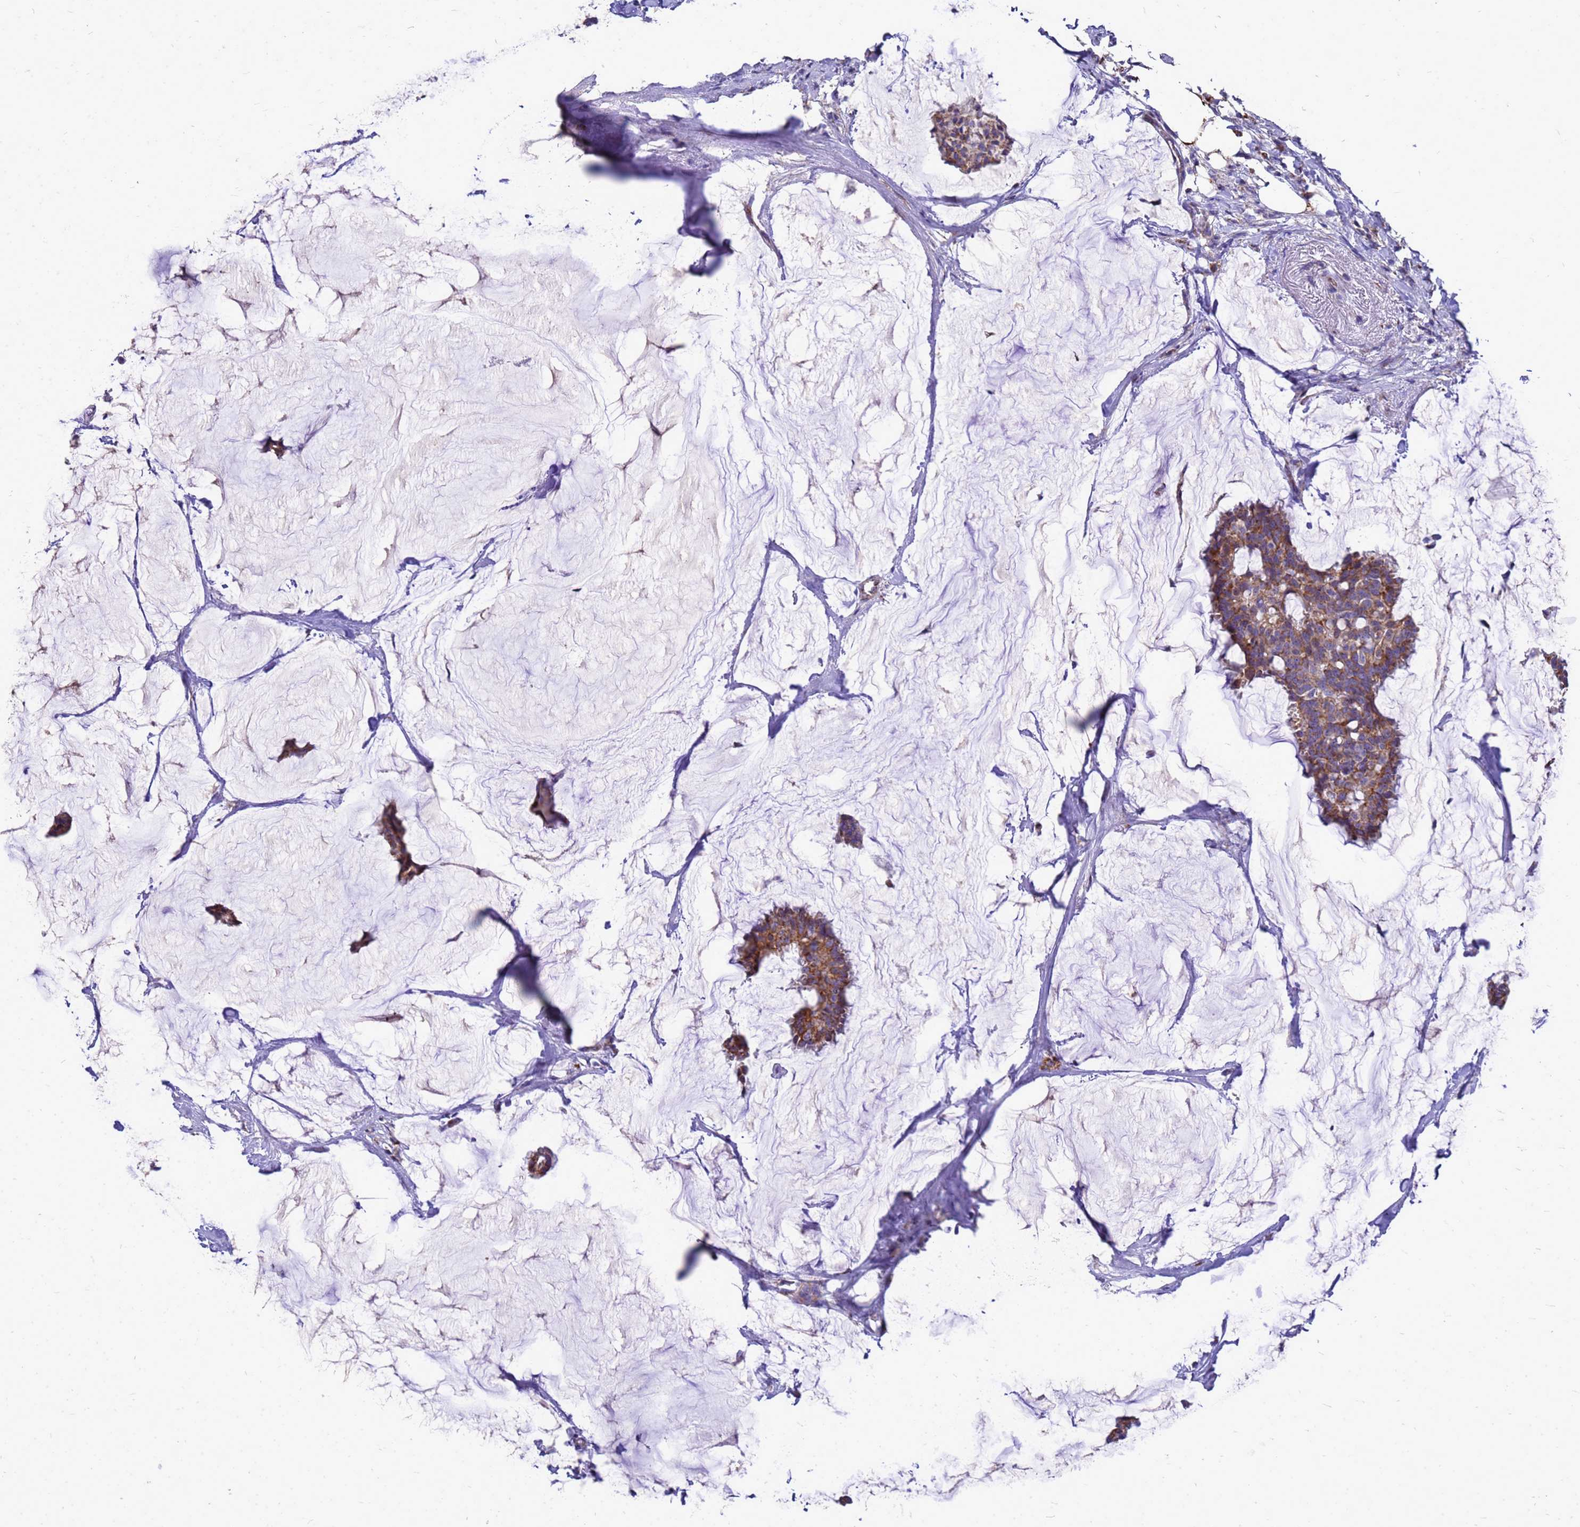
{"staining": {"intensity": "moderate", "quantity": ">75%", "location": "cytoplasmic/membranous"}, "tissue": "breast cancer", "cell_type": "Tumor cells", "image_type": "cancer", "snomed": [{"axis": "morphology", "description": "Duct carcinoma"}, {"axis": "topography", "description": "Breast"}], "caption": "Immunohistochemistry staining of infiltrating ductal carcinoma (breast), which reveals medium levels of moderate cytoplasmic/membranous positivity in approximately >75% of tumor cells indicating moderate cytoplasmic/membranous protein staining. The staining was performed using DAB (3,3'-diaminobenzidine) (brown) for protein detection and nuclei were counterstained in hematoxylin (blue).", "gene": "CMC4", "patient": {"sex": "female", "age": 93}}